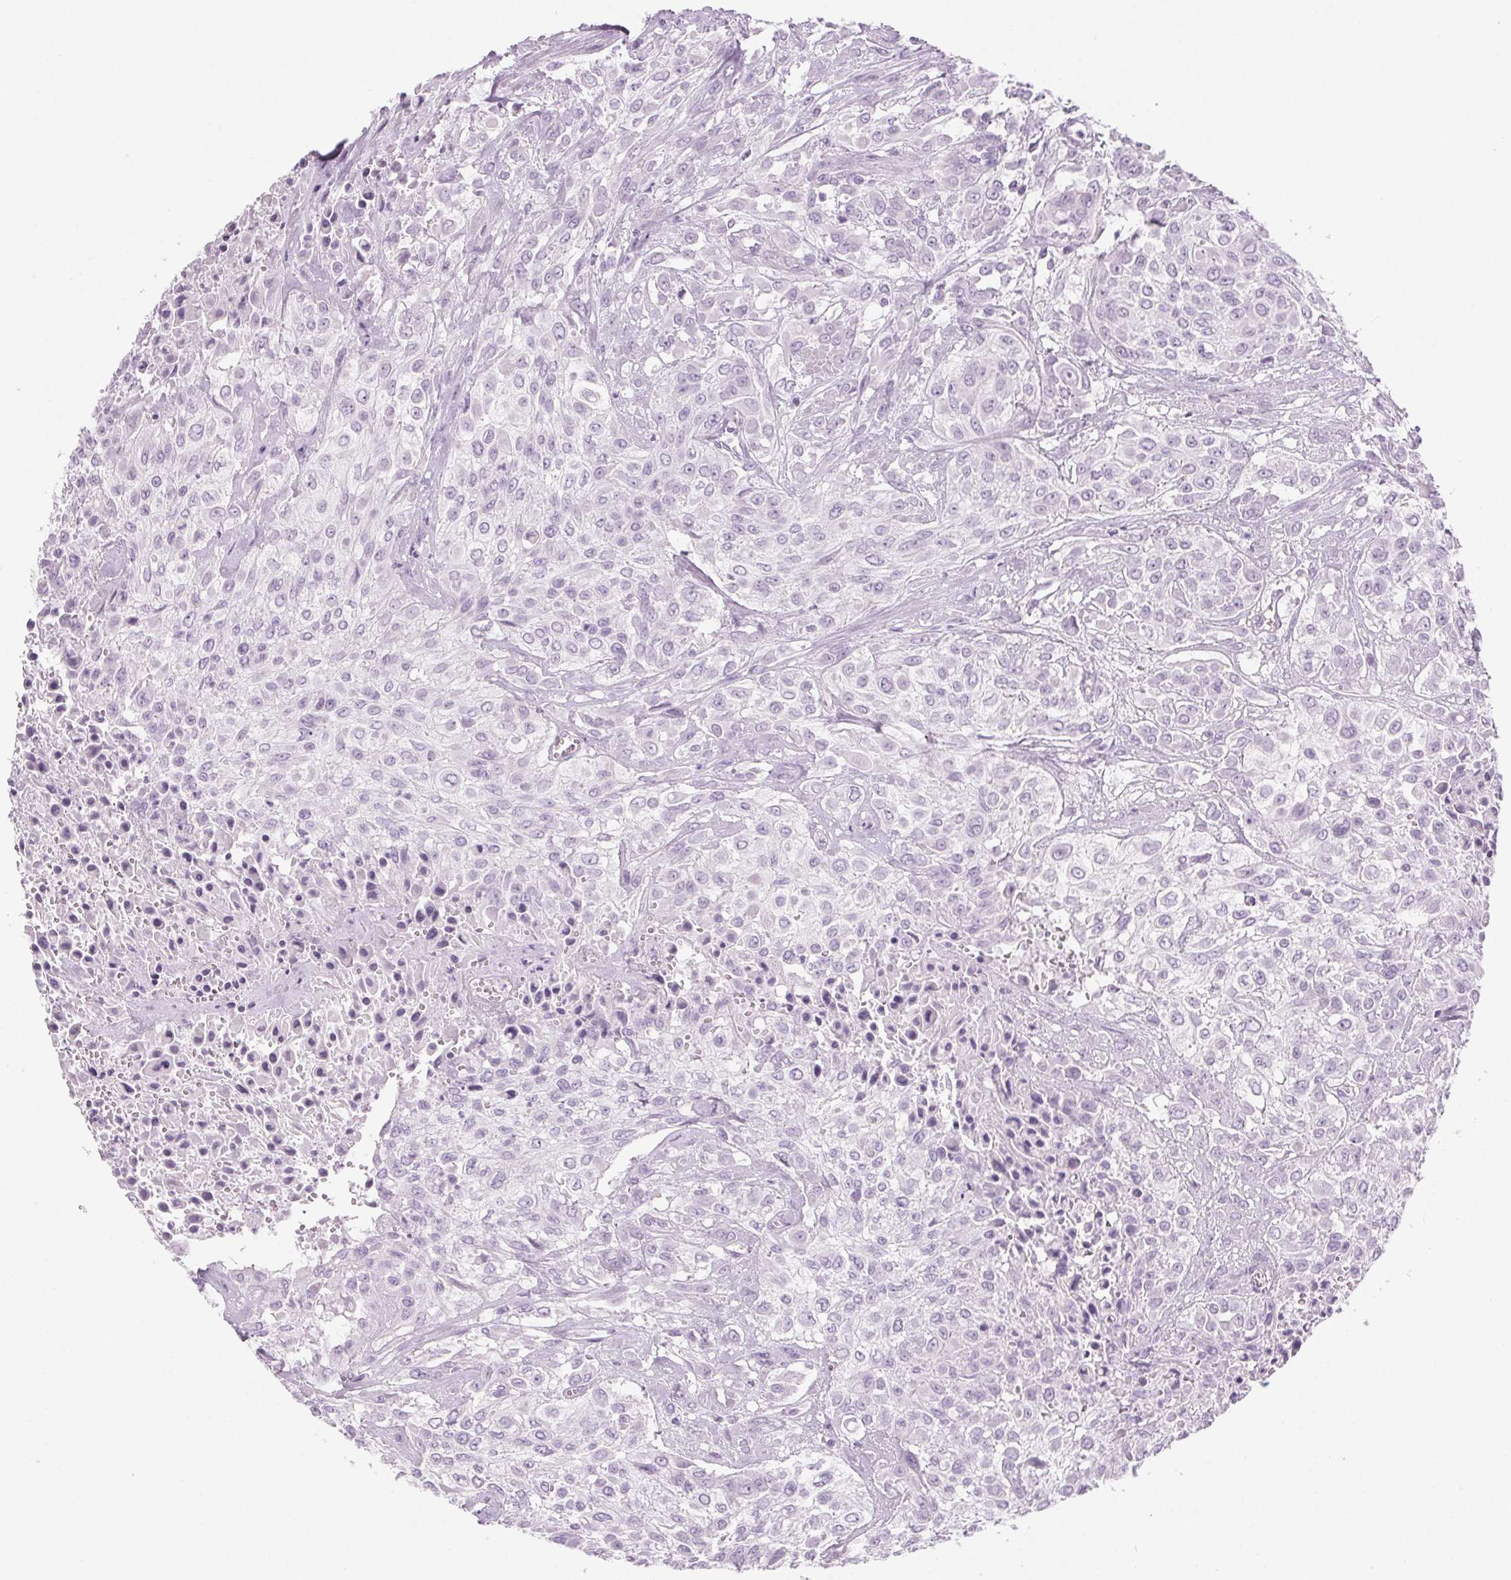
{"staining": {"intensity": "negative", "quantity": "none", "location": "none"}, "tissue": "urothelial cancer", "cell_type": "Tumor cells", "image_type": "cancer", "snomed": [{"axis": "morphology", "description": "Urothelial carcinoma, High grade"}, {"axis": "topography", "description": "Urinary bladder"}], "caption": "Immunohistochemical staining of urothelial cancer exhibits no significant expression in tumor cells.", "gene": "LRP2", "patient": {"sex": "male", "age": 57}}